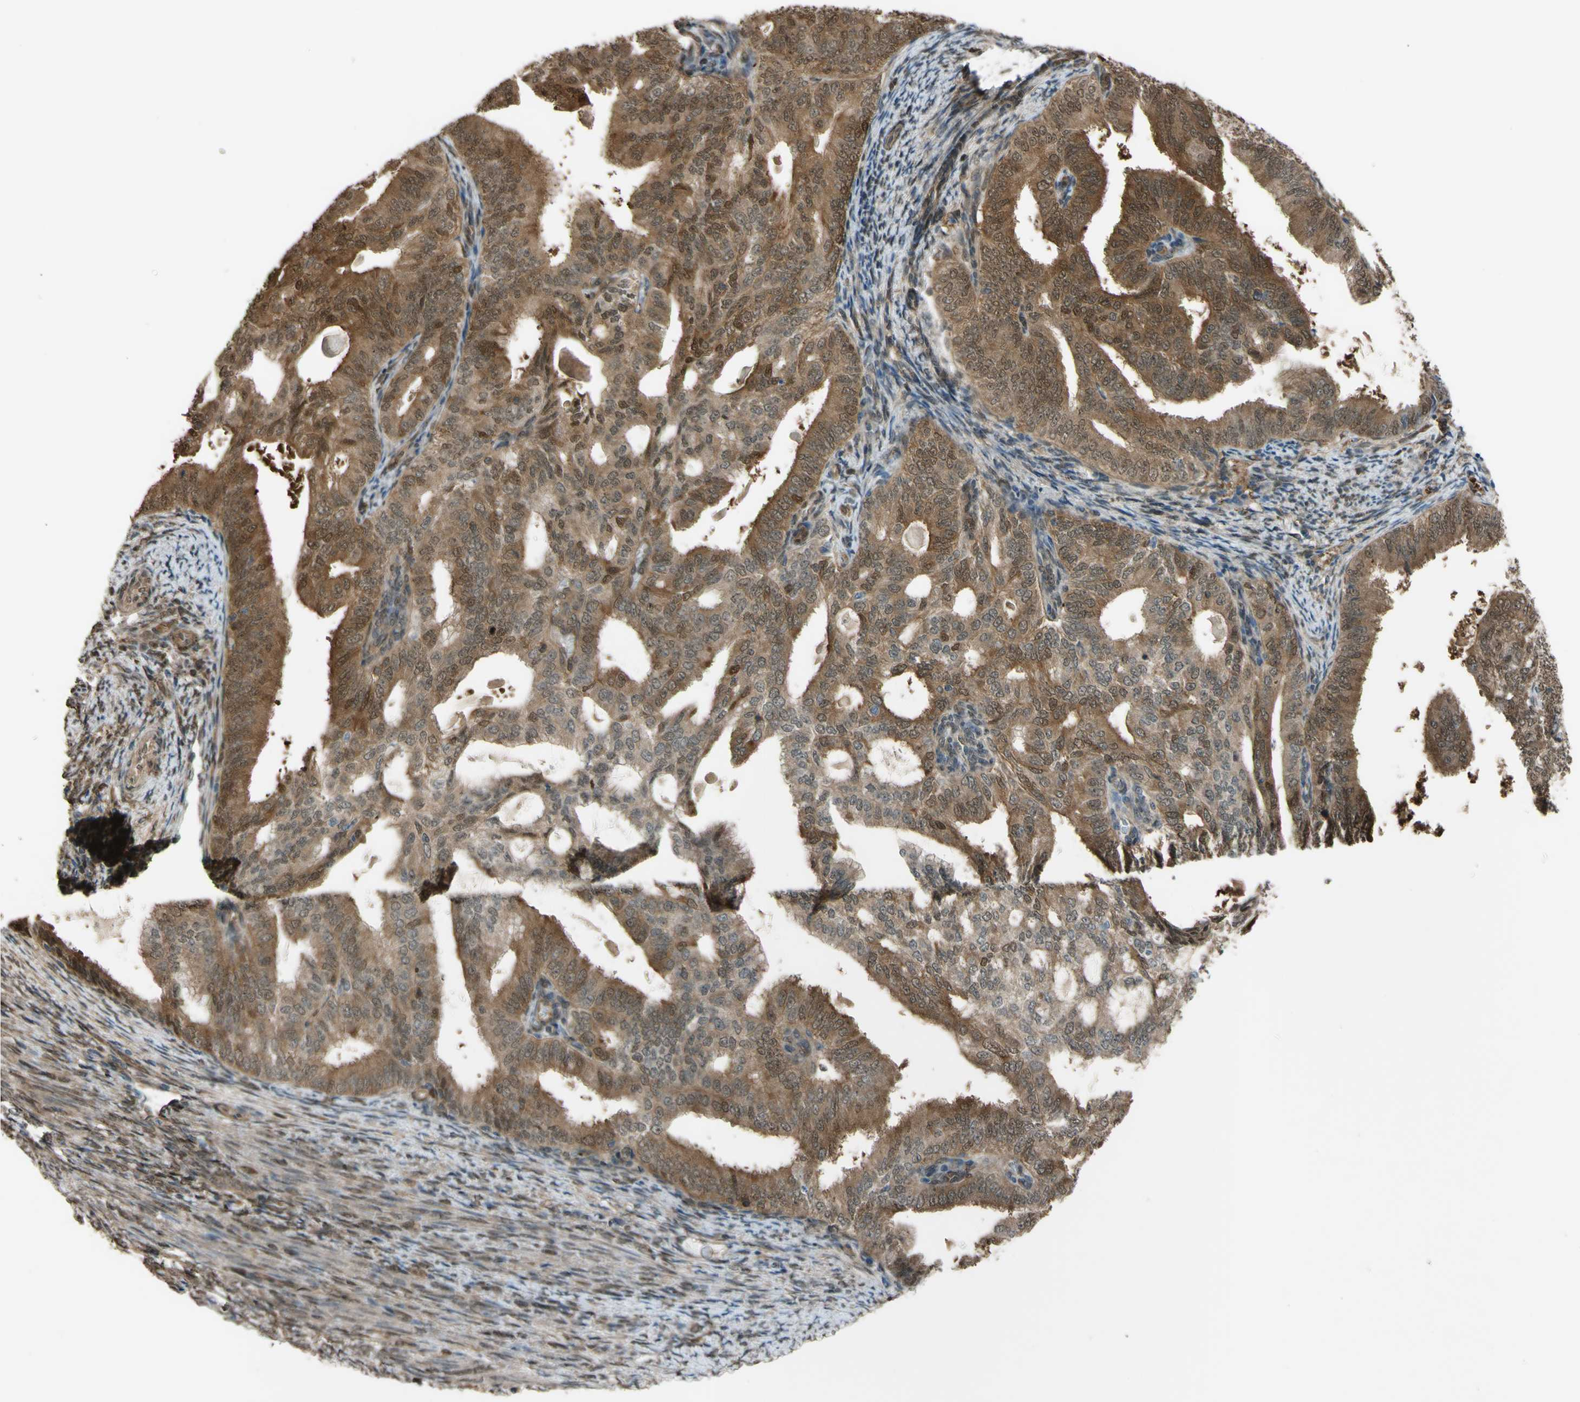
{"staining": {"intensity": "moderate", "quantity": ">75%", "location": "cytoplasmic/membranous"}, "tissue": "endometrial cancer", "cell_type": "Tumor cells", "image_type": "cancer", "snomed": [{"axis": "morphology", "description": "Adenocarcinoma, NOS"}, {"axis": "topography", "description": "Endometrium"}], "caption": "Protein positivity by immunohistochemistry displays moderate cytoplasmic/membranous staining in about >75% of tumor cells in endometrial cancer (adenocarcinoma). (DAB = brown stain, brightfield microscopy at high magnification).", "gene": "YWHAQ", "patient": {"sex": "female", "age": 58}}